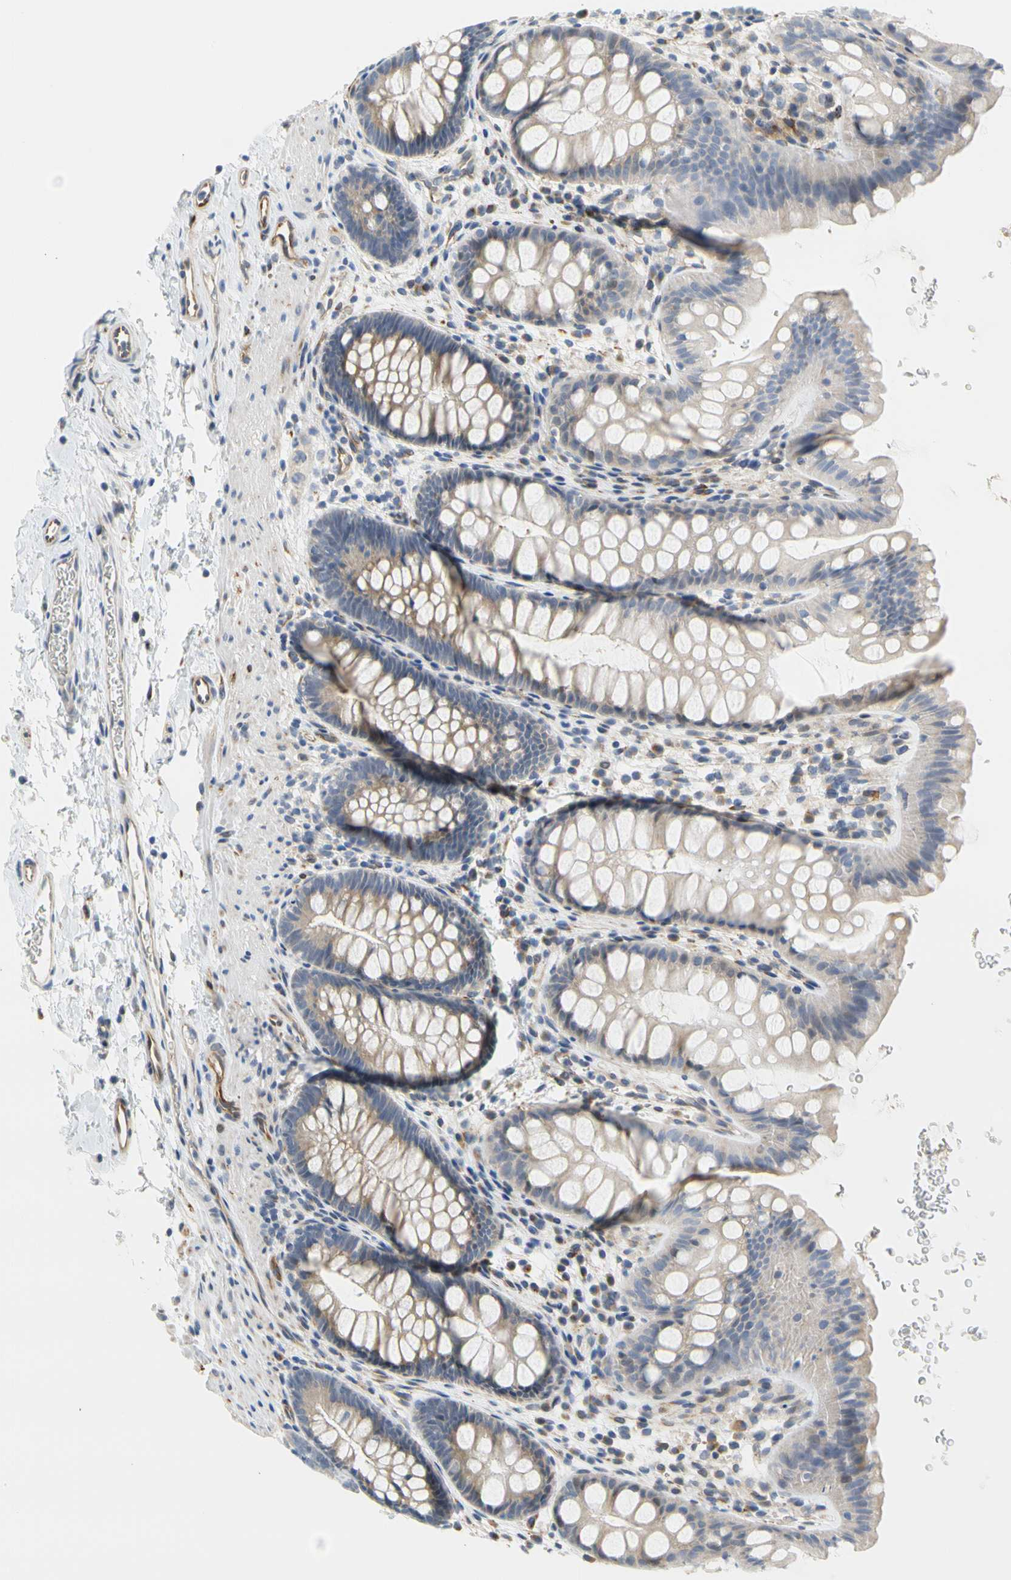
{"staining": {"intensity": "weak", "quantity": ">75%", "location": "cytoplasmic/membranous"}, "tissue": "rectum", "cell_type": "Glandular cells", "image_type": "normal", "snomed": [{"axis": "morphology", "description": "Normal tissue, NOS"}, {"axis": "topography", "description": "Rectum"}], "caption": "Normal rectum displays weak cytoplasmic/membranous positivity in about >75% of glandular cells, visualized by immunohistochemistry.", "gene": "ZNF236", "patient": {"sex": "female", "age": 24}}